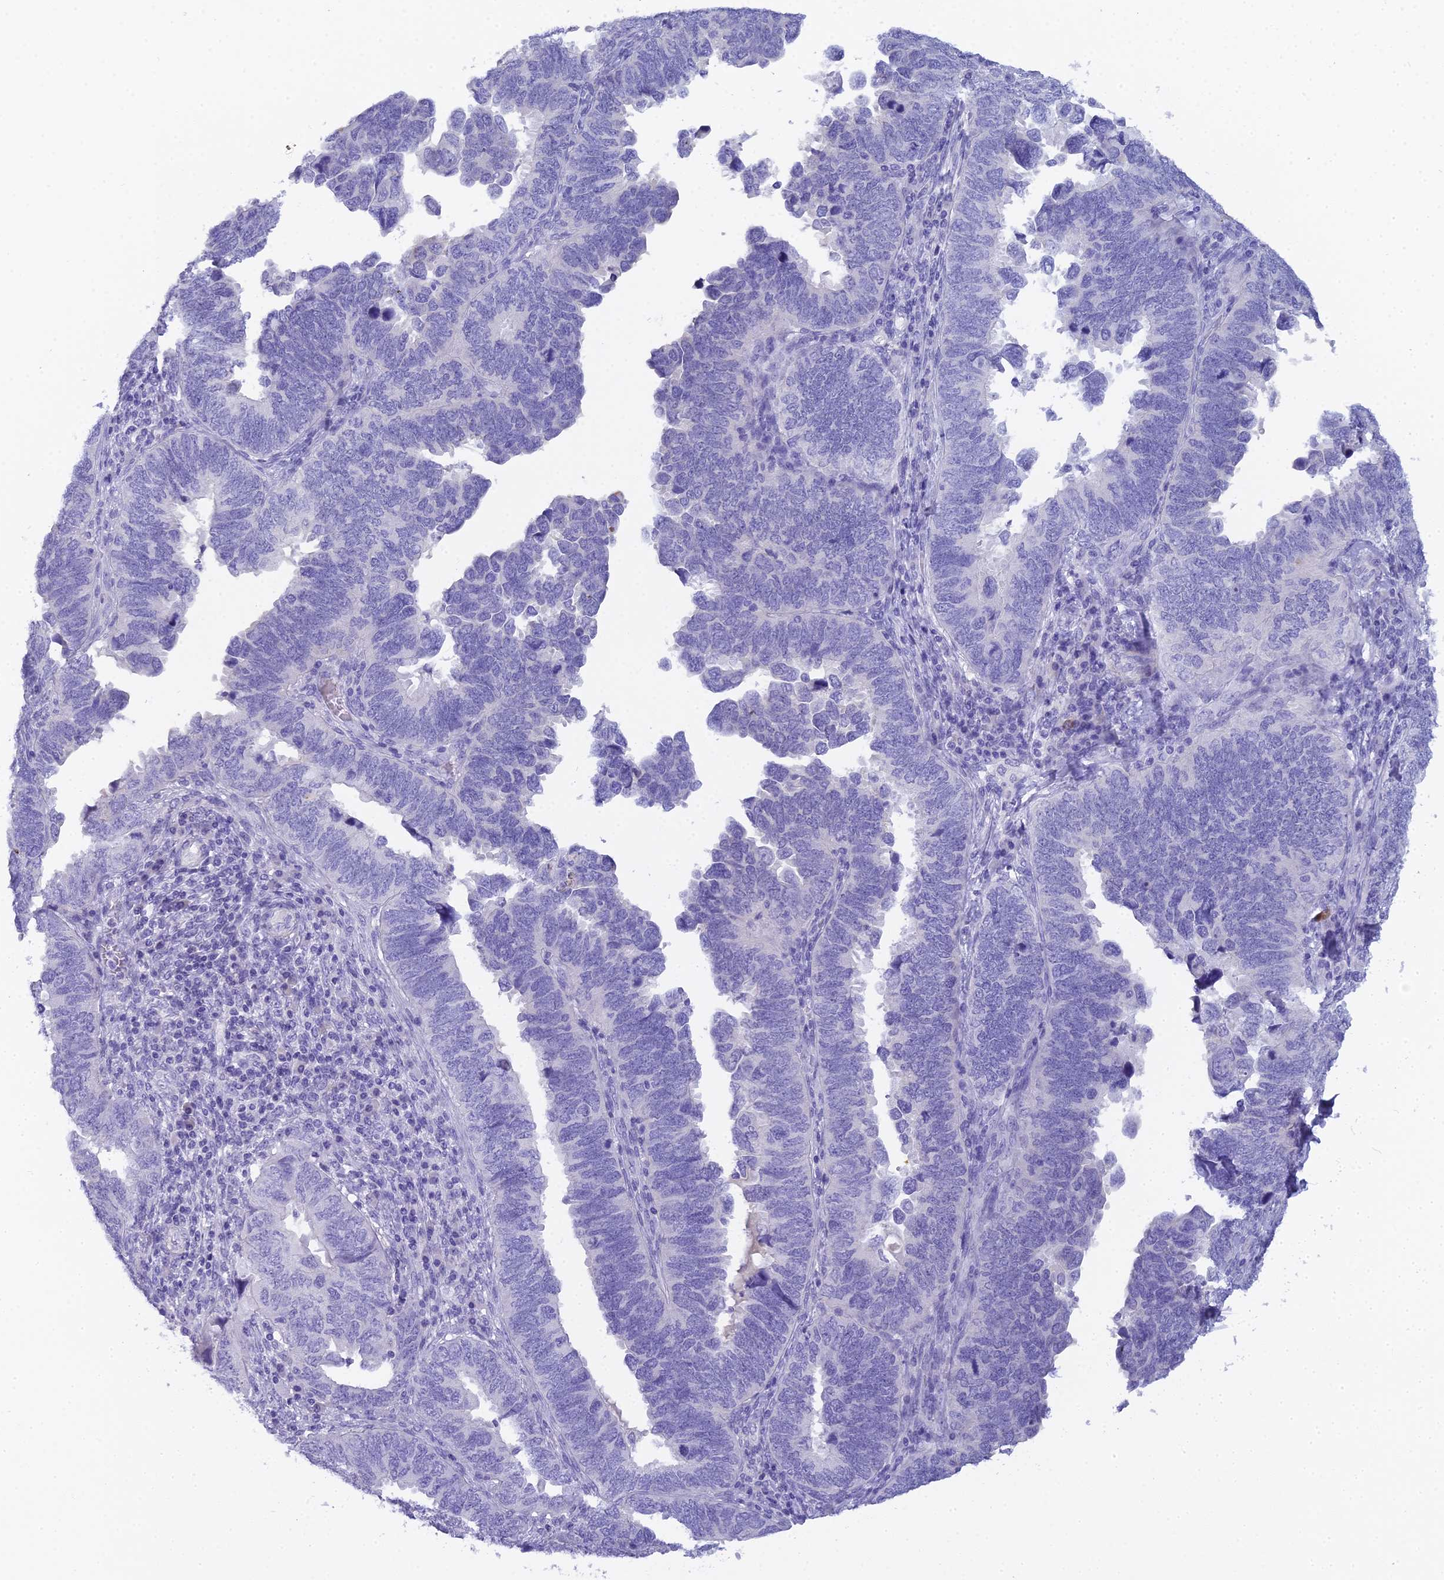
{"staining": {"intensity": "negative", "quantity": "none", "location": "none"}, "tissue": "endometrial cancer", "cell_type": "Tumor cells", "image_type": "cancer", "snomed": [{"axis": "morphology", "description": "Adenocarcinoma, NOS"}, {"axis": "topography", "description": "Endometrium"}], "caption": "The image exhibits no staining of tumor cells in endometrial cancer.", "gene": "UNC80", "patient": {"sex": "female", "age": 79}}